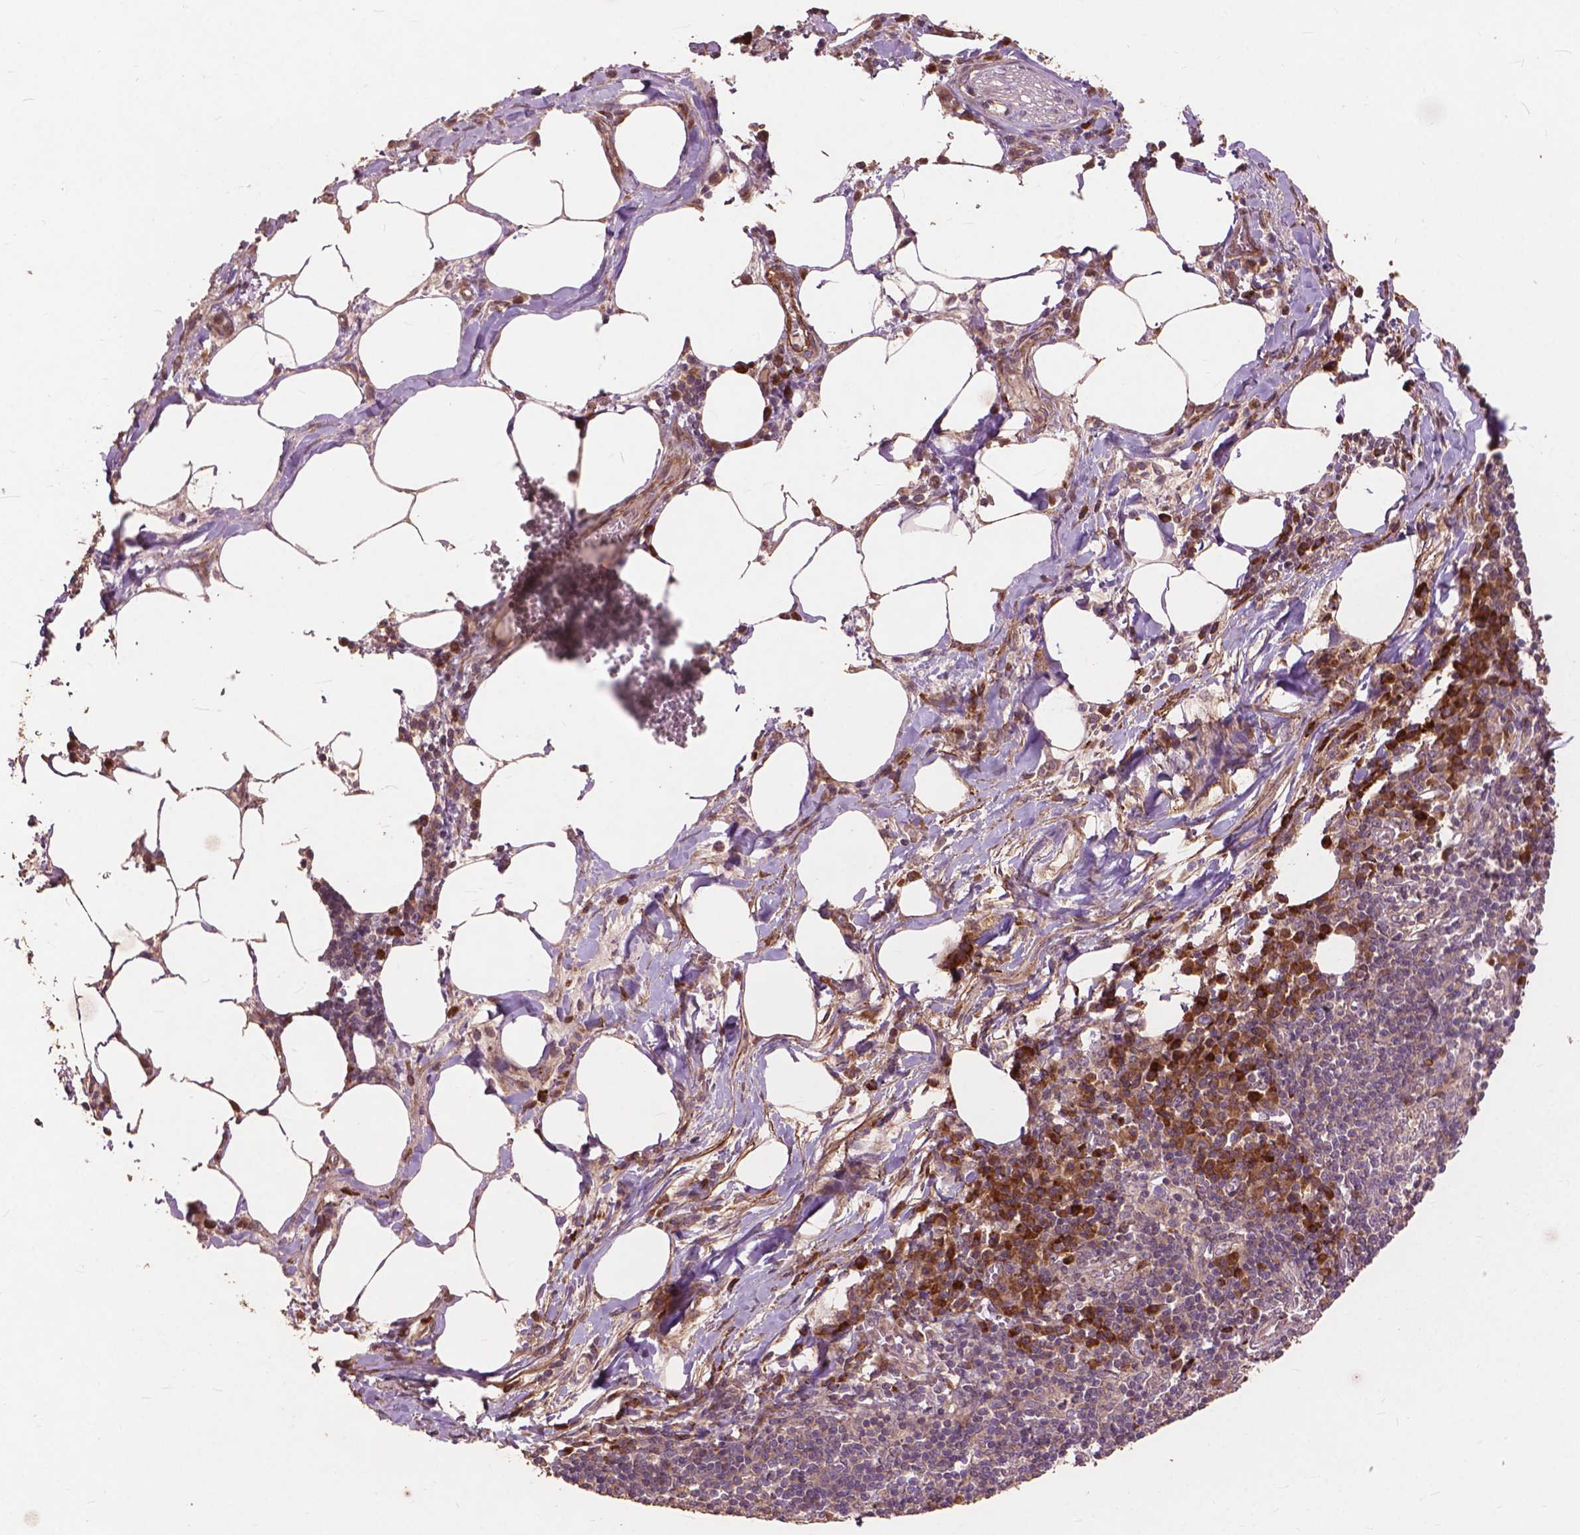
{"staining": {"intensity": "negative", "quantity": "none", "location": "none"}, "tissue": "lymph node", "cell_type": "Germinal center cells", "image_type": "normal", "snomed": [{"axis": "morphology", "description": "Normal tissue, NOS"}, {"axis": "topography", "description": "Lymph node"}], "caption": "This histopathology image is of benign lymph node stained with immunohistochemistry (IHC) to label a protein in brown with the nuclei are counter-stained blue. There is no expression in germinal center cells. (DAB IHC visualized using brightfield microscopy, high magnification).", "gene": "FNIP1", "patient": {"sex": "male", "age": 67}}